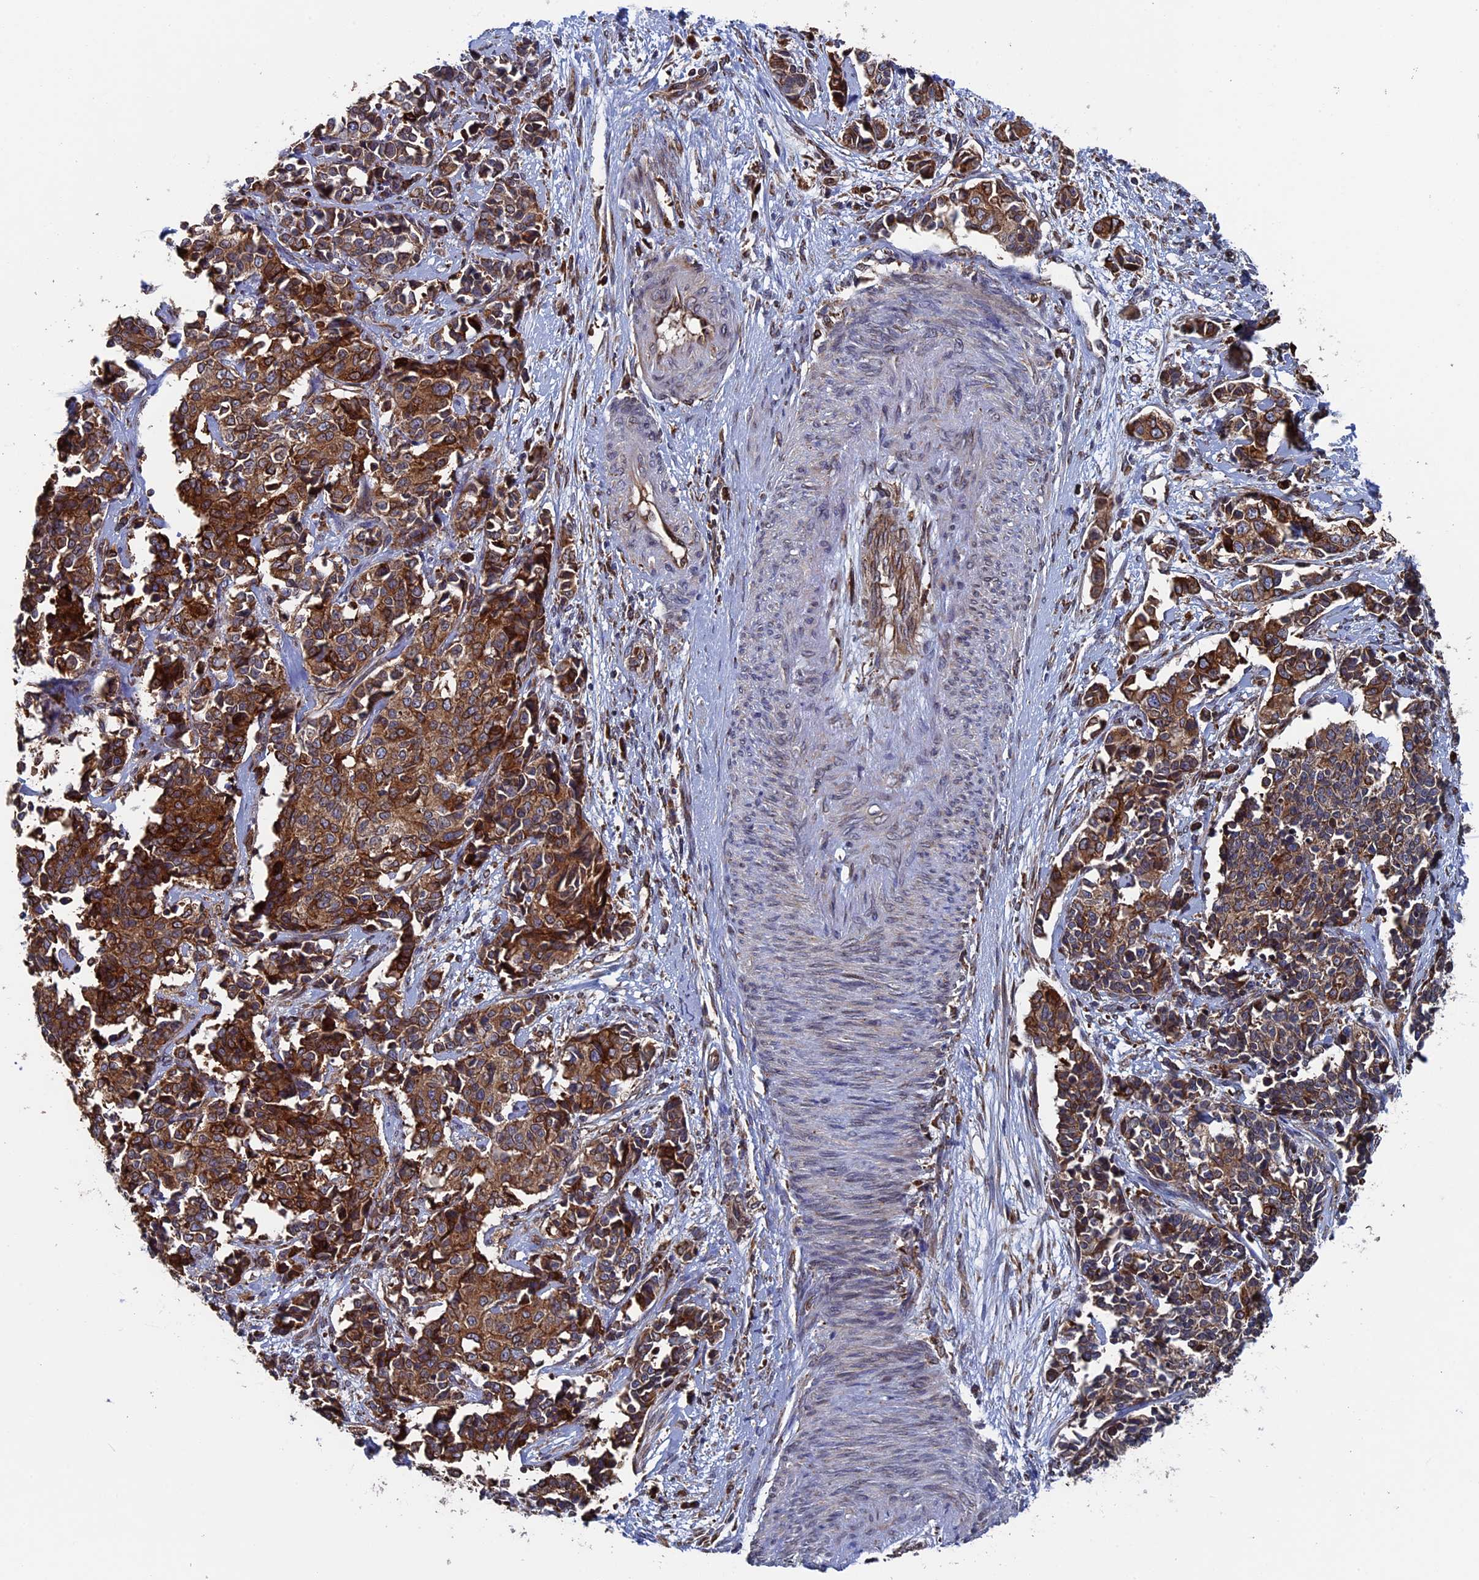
{"staining": {"intensity": "strong", "quantity": ">75%", "location": "cytoplasmic/membranous"}, "tissue": "cervical cancer", "cell_type": "Tumor cells", "image_type": "cancer", "snomed": [{"axis": "morphology", "description": "Normal tissue, NOS"}, {"axis": "morphology", "description": "Squamous cell carcinoma, NOS"}, {"axis": "topography", "description": "Cervix"}], "caption": "The photomicrograph exhibits immunohistochemical staining of squamous cell carcinoma (cervical). There is strong cytoplasmic/membranous expression is appreciated in approximately >75% of tumor cells. Using DAB (3,3'-diaminobenzidine) (brown) and hematoxylin (blue) stains, captured at high magnification using brightfield microscopy.", "gene": "RPUSD1", "patient": {"sex": "female", "age": 35}}